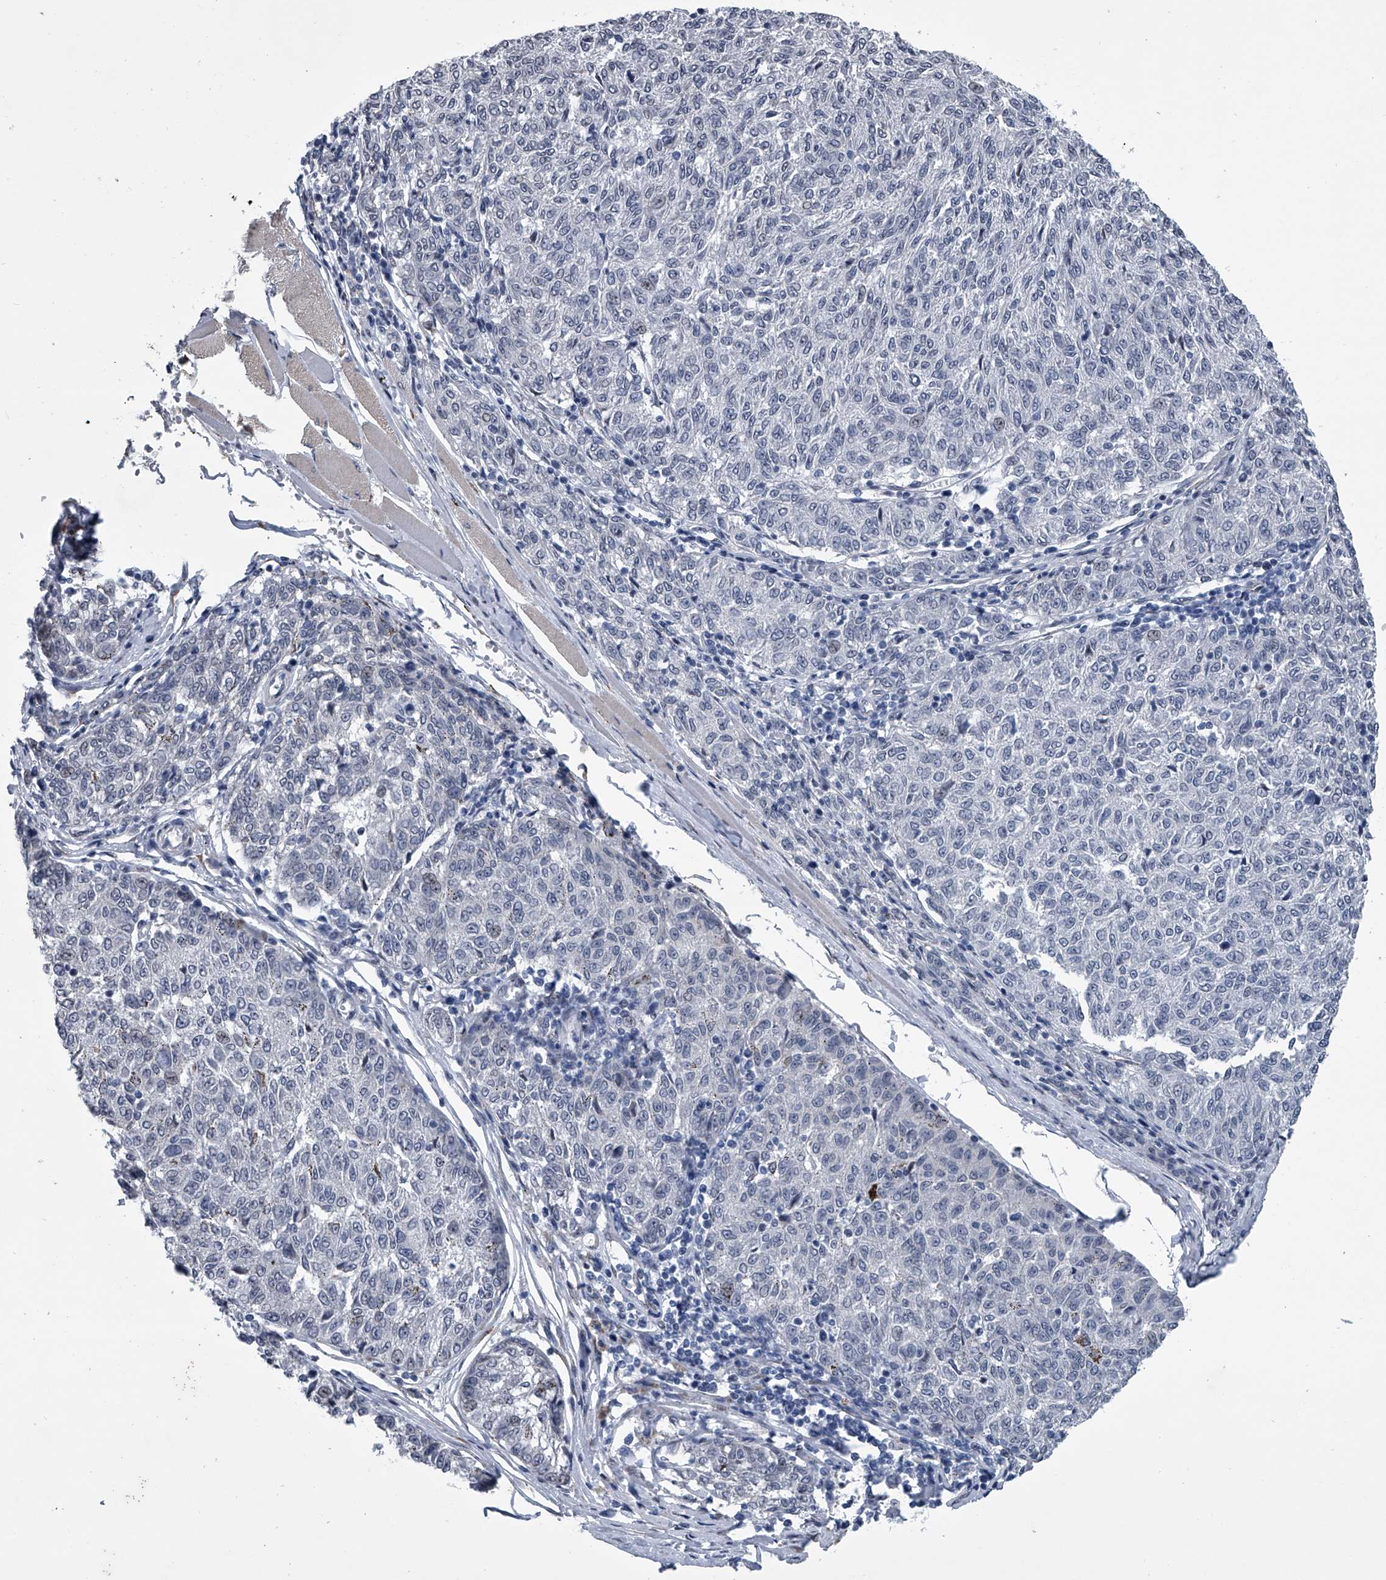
{"staining": {"intensity": "negative", "quantity": "none", "location": "none"}, "tissue": "melanoma", "cell_type": "Tumor cells", "image_type": "cancer", "snomed": [{"axis": "morphology", "description": "Malignant melanoma, NOS"}, {"axis": "topography", "description": "Skin"}], "caption": "DAB immunohistochemical staining of human melanoma reveals no significant expression in tumor cells.", "gene": "PPP2R5D", "patient": {"sex": "female", "age": 72}}